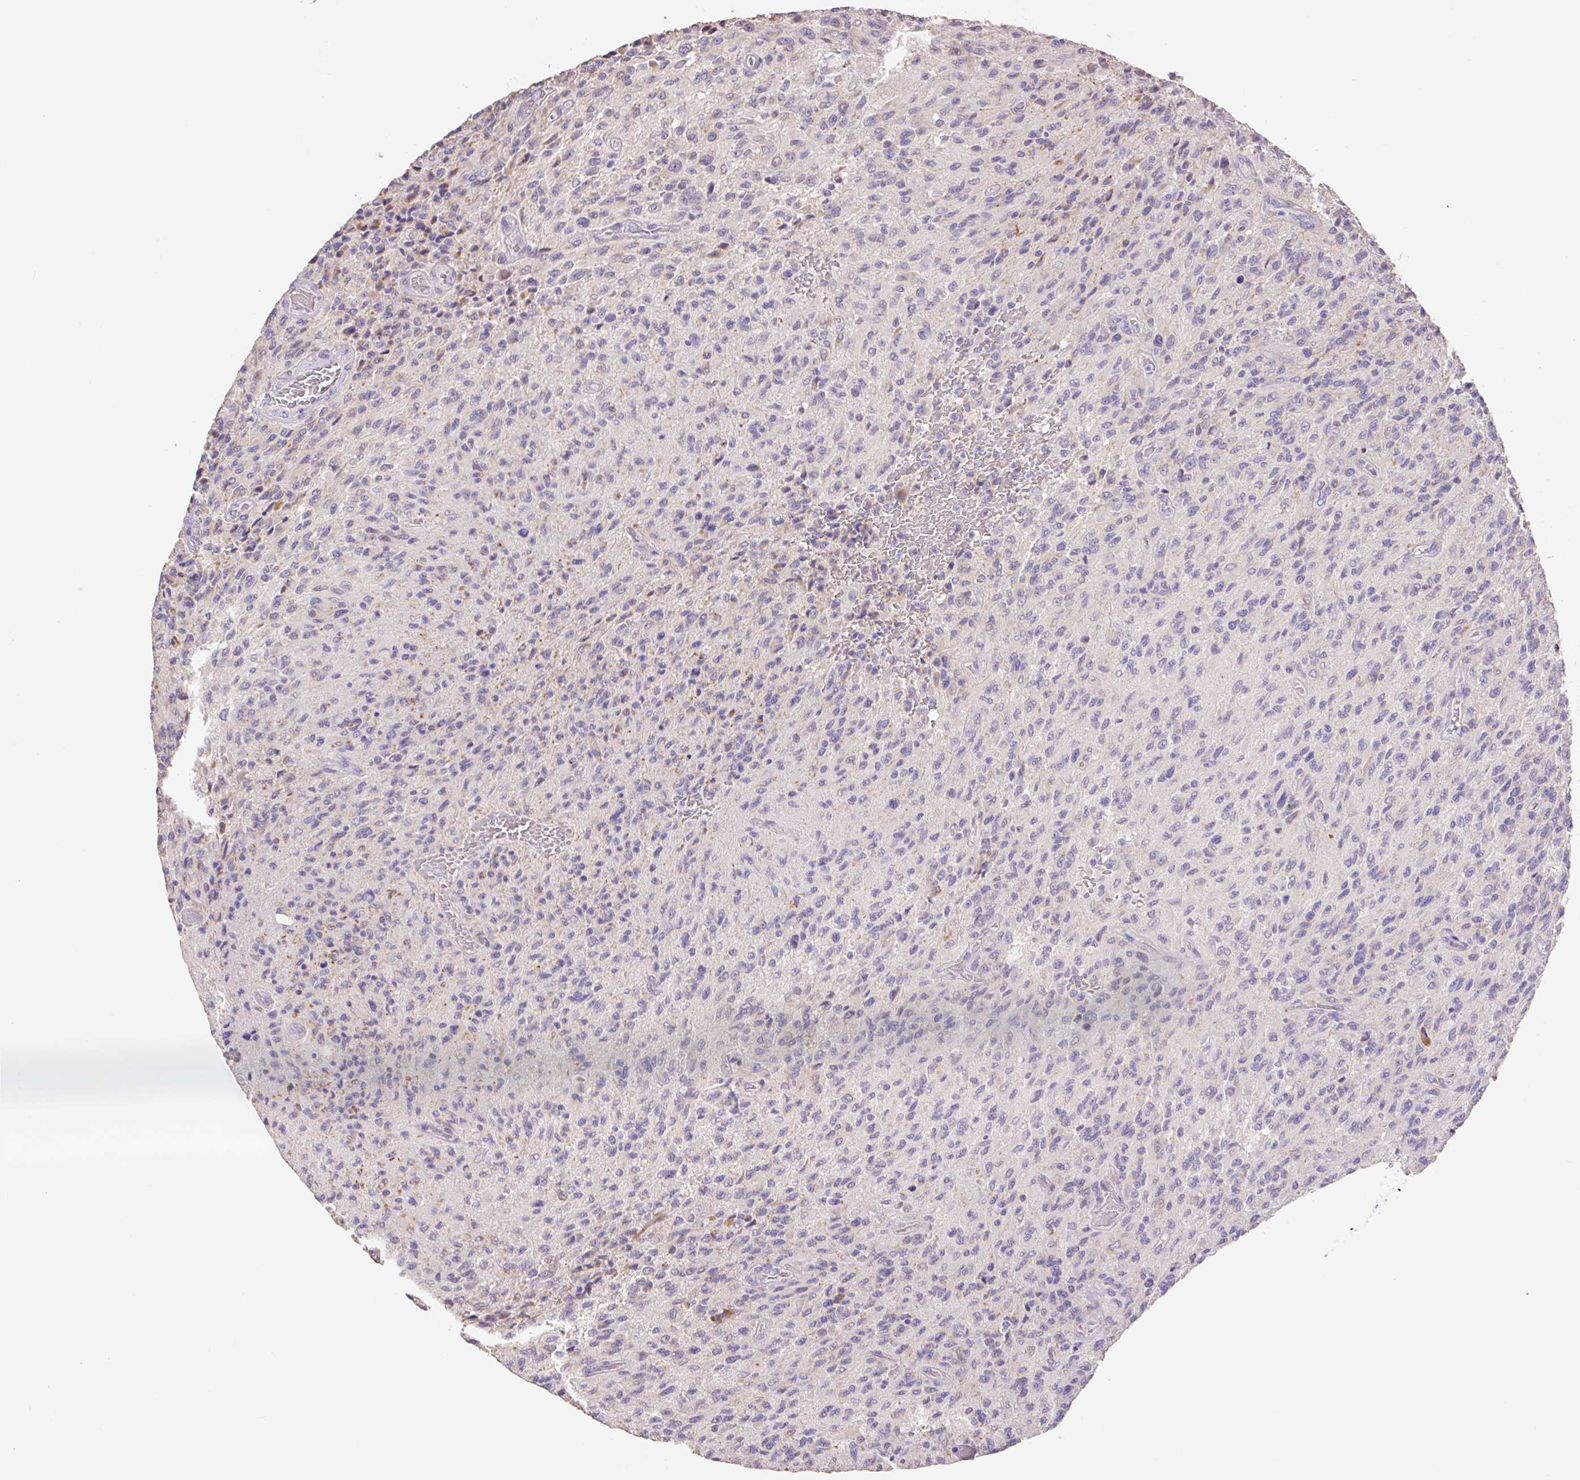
{"staining": {"intensity": "negative", "quantity": "none", "location": "none"}, "tissue": "glioma", "cell_type": "Tumor cells", "image_type": "cancer", "snomed": [{"axis": "morphology", "description": "Normal tissue, NOS"}, {"axis": "morphology", "description": "Glioma, malignant, High grade"}, {"axis": "topography", "description": "Cerebral cortex"}], "caption": "Malignant glioma (high-grade) stained for a protein using IHC demonstrates no positivity tumor cells.", "gene": "COPZ2", "patient": {"sex": "male", "age": 56}}